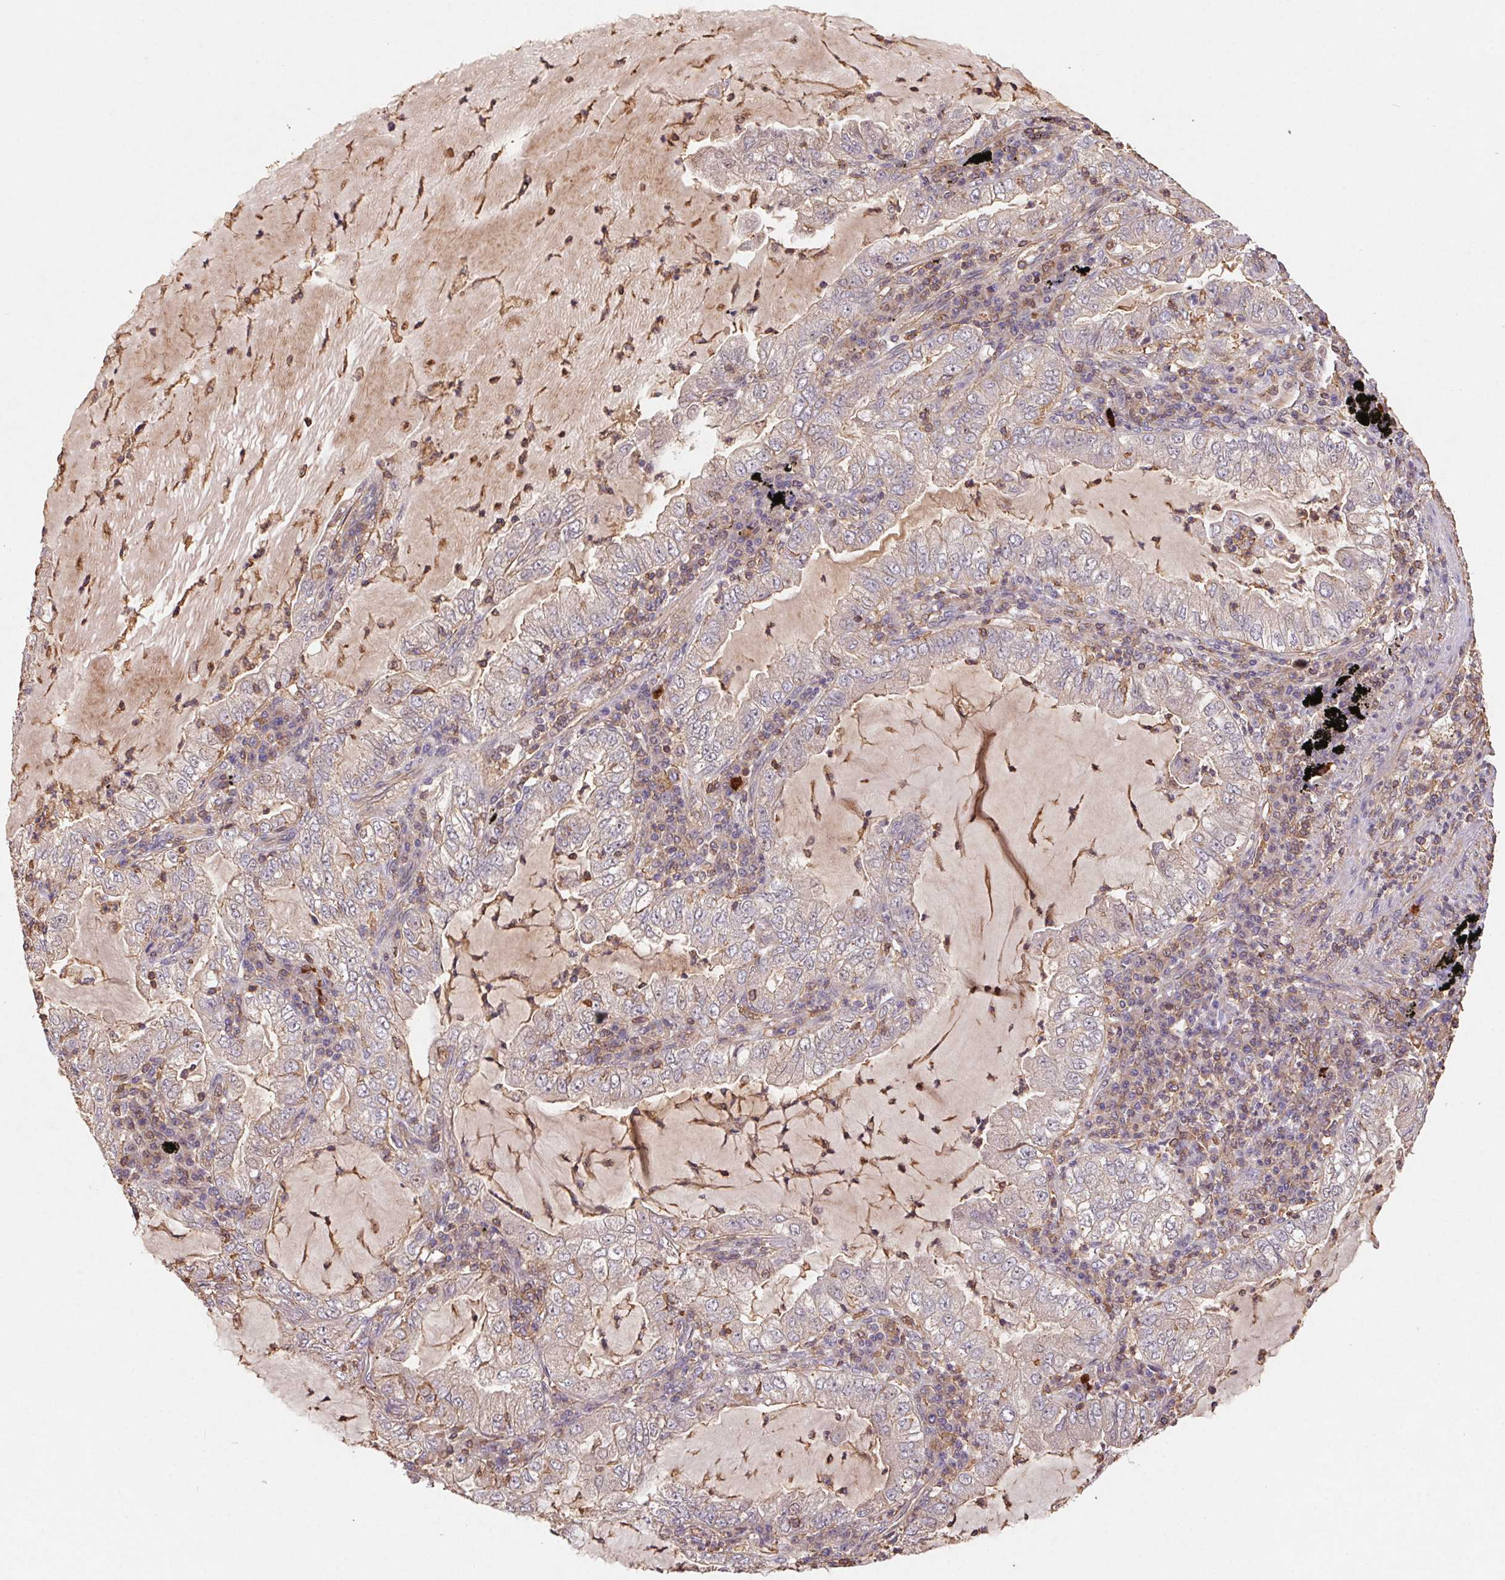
{"staining": {"intensity": "weak", "quantity": "<25%", "location": "cytoplasmic/membranous"}, "tissue": "lung cancer", "cell_type": "Tumor cells", "image_type": "cancer", "snomed": [{"axis": "morphology", "description": "Adenocarcinoma, NOS"}, {"axis": "topography", "description": "Lung"}], "caption": "Protein analysis of adenocarcinoma (lung) displays no significant positivity in tumor cells.", "gene": "ATG10", "patient": {"sex": "female", "age": 73}}